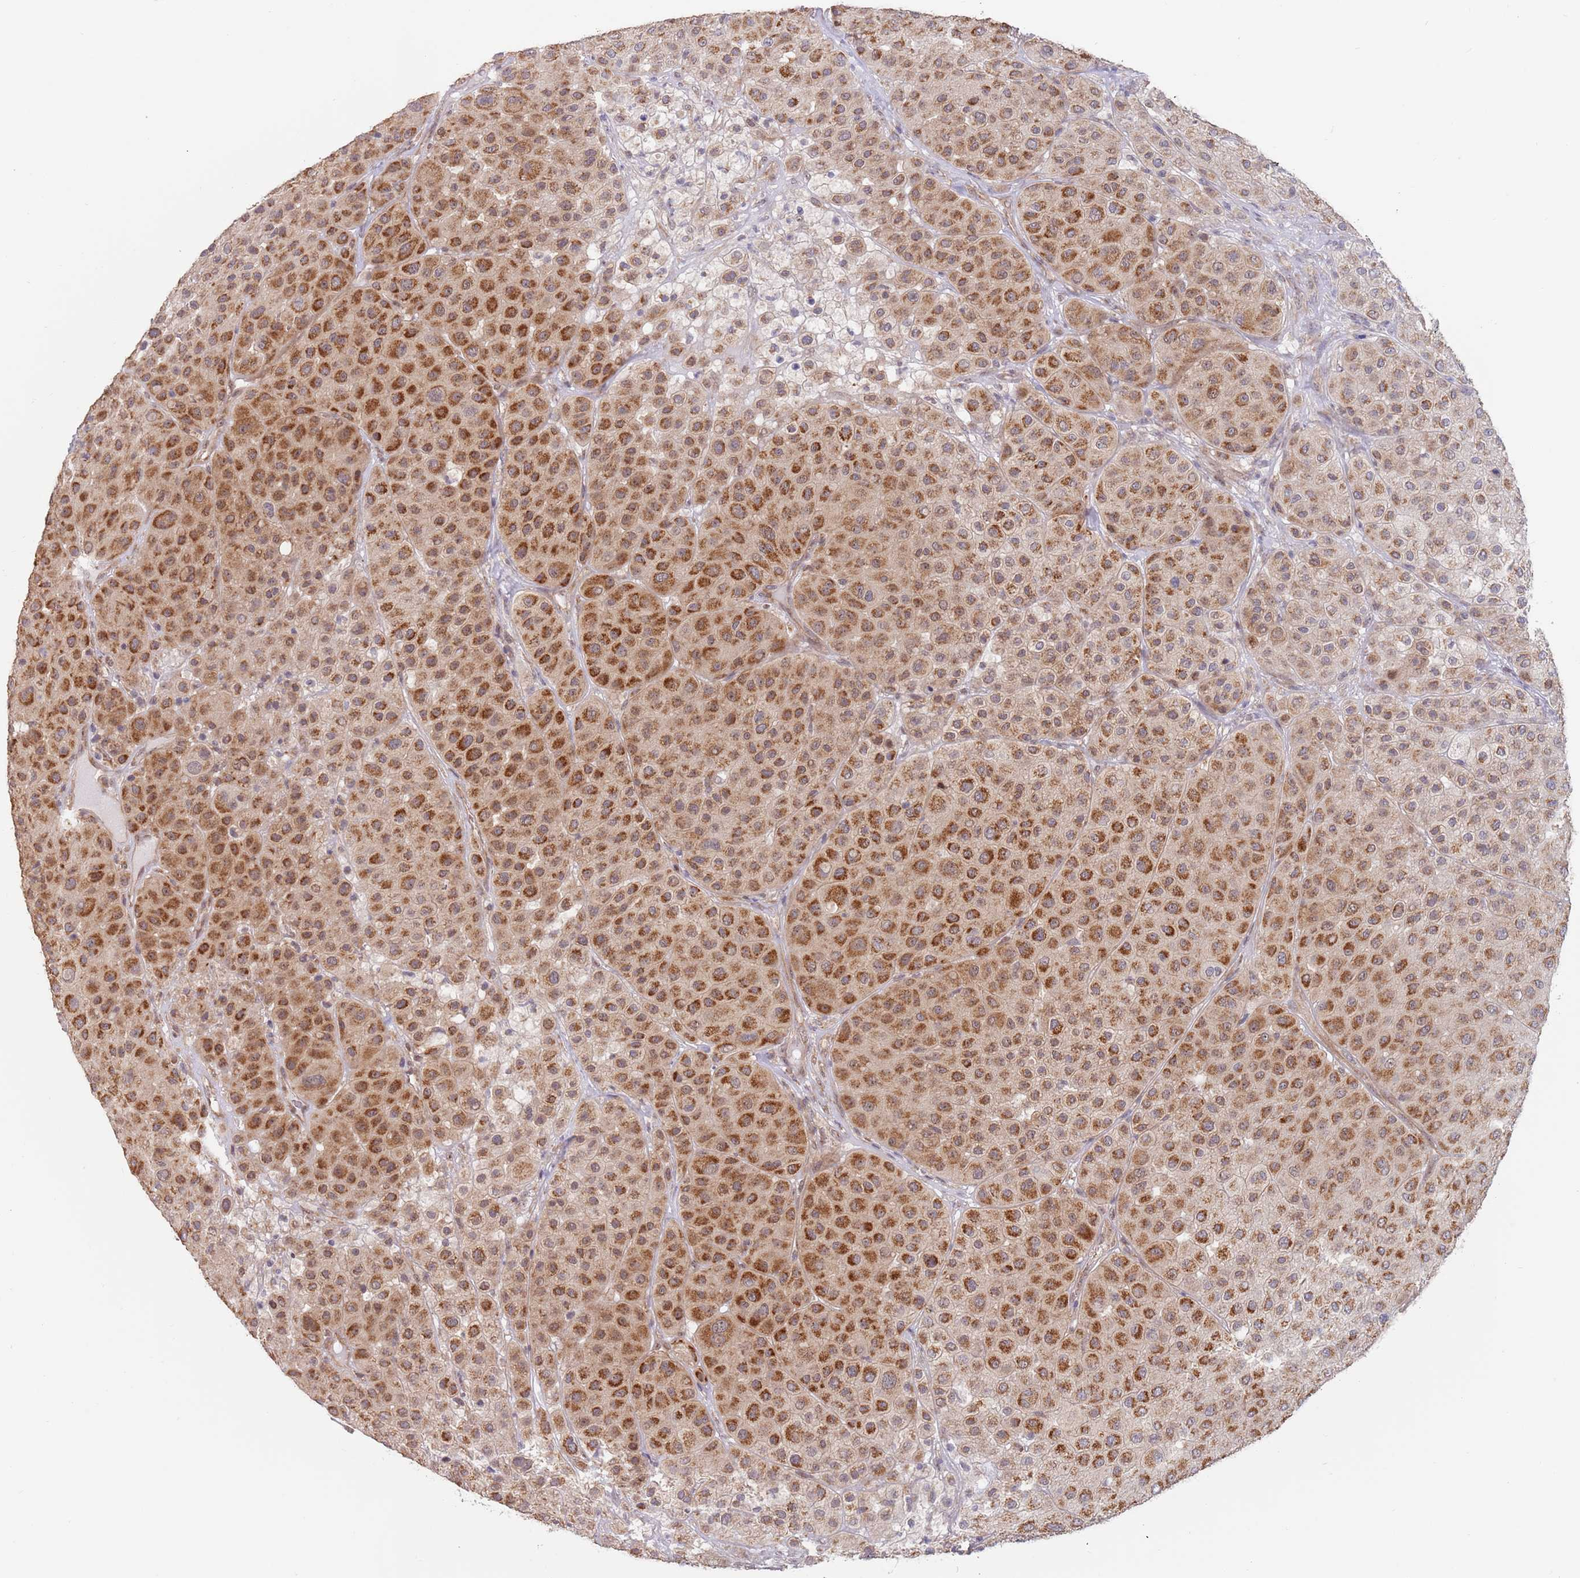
{"staining": {"intensity": "strong", "quantity": ">75%", "location": "cytoplasmic/membranous"}, "tissue": "melanoma", "cell_type": "Tumor cells", "image_type": "cancer", "snomed": [{"axis": "morphology", "description": "Malignant melanoma, Metastatic site"}, {"axis": "topography", "description": "Smooth muscle"}], "caption": "High-power microscopy captured an immunohistochemistry histopathology image of melanoma, revealing strong cytoplasmic/membranous positivity in about >75% of tumor cells.", "gene": "UQCC3", "patient": {"sex": "male", "age": 41}}